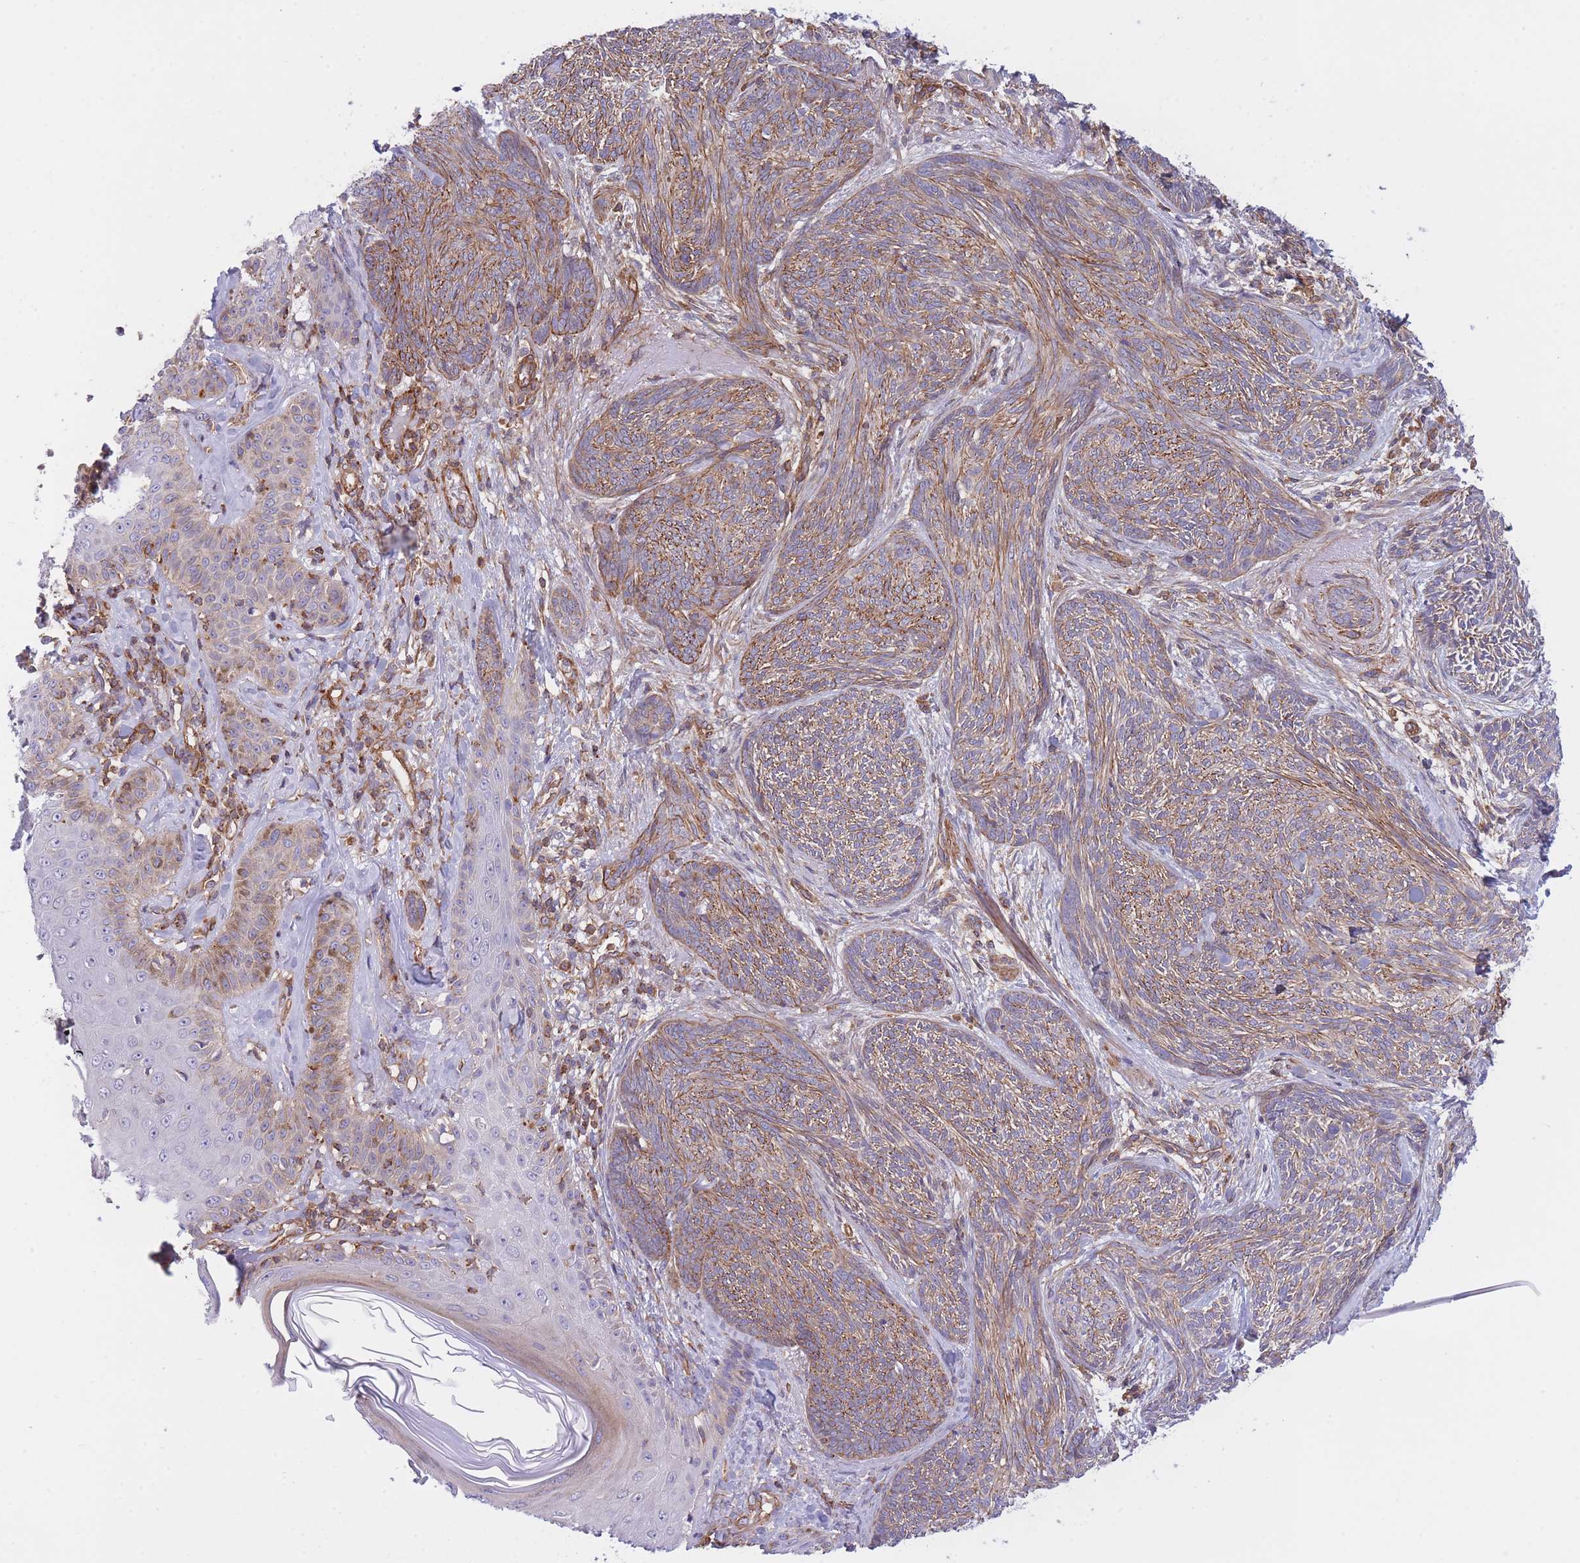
{"staining": {"intensity": "moderate", "quantity": ">75%", "location": "cytoplasmic/membranous"}, "tissue": "skin cancer", "cell_type": "Tumor cells", "image_type": "cancer", "snomed": [{"axis": "morphology", "description": "Basal cell carcinoma"}, {"axis": "topography", "description": "Skin"}], "caption": "The immunohistochemical stain highlights moderate cytoplasmic/membranous expression in tumor cells of skin basal cell carcinoma tissue. (IHC, brightfield microscopy, high magnification).", "gene": "CDC25B", "patient": {"sex": "male", "age": 73}}